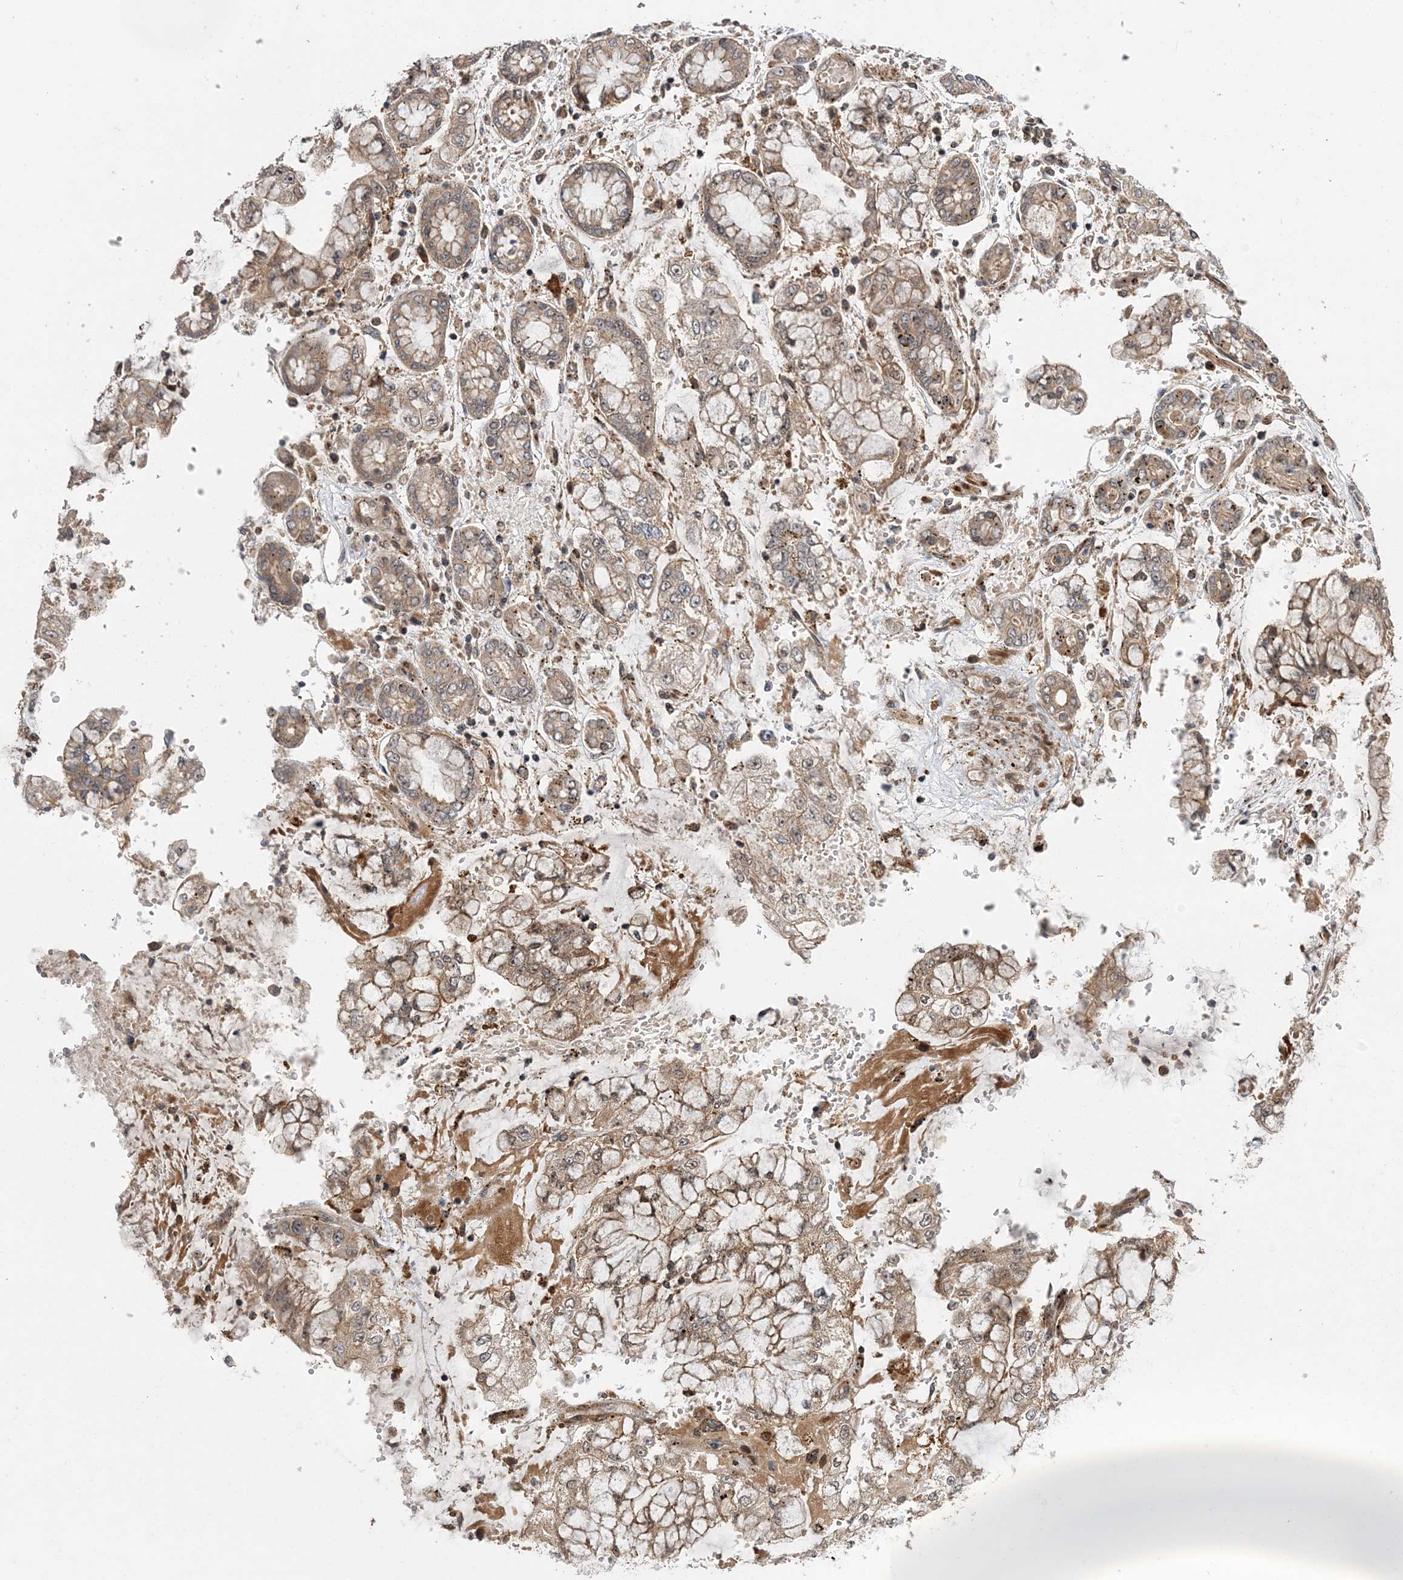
{"staining": {"intensity": "weak", "quantity": ">75%", "location": "cytoplasmic/membranous"}, "tissue": "stomach cancer", "cell_type": "Tumor cells", "image_type": "cancer", "snomed": [{"axis": "morphology", "description": "Normal tissue, NOS"}, {"axis": "morphology", "description": "Adenocarcinoma, NOS"}, {"axis": "topography", "description": "Stomach, upper"}, {"axis": "topography", "description": "Stomach"}], "caption": "A photomicrograph of human stomach cancer stained for a protein demonstrates weak cytoplasmic/membranous brown staining in tumor cells.", "gene": "UBTD2", "patient": {"sex": "male", "age": 76}}